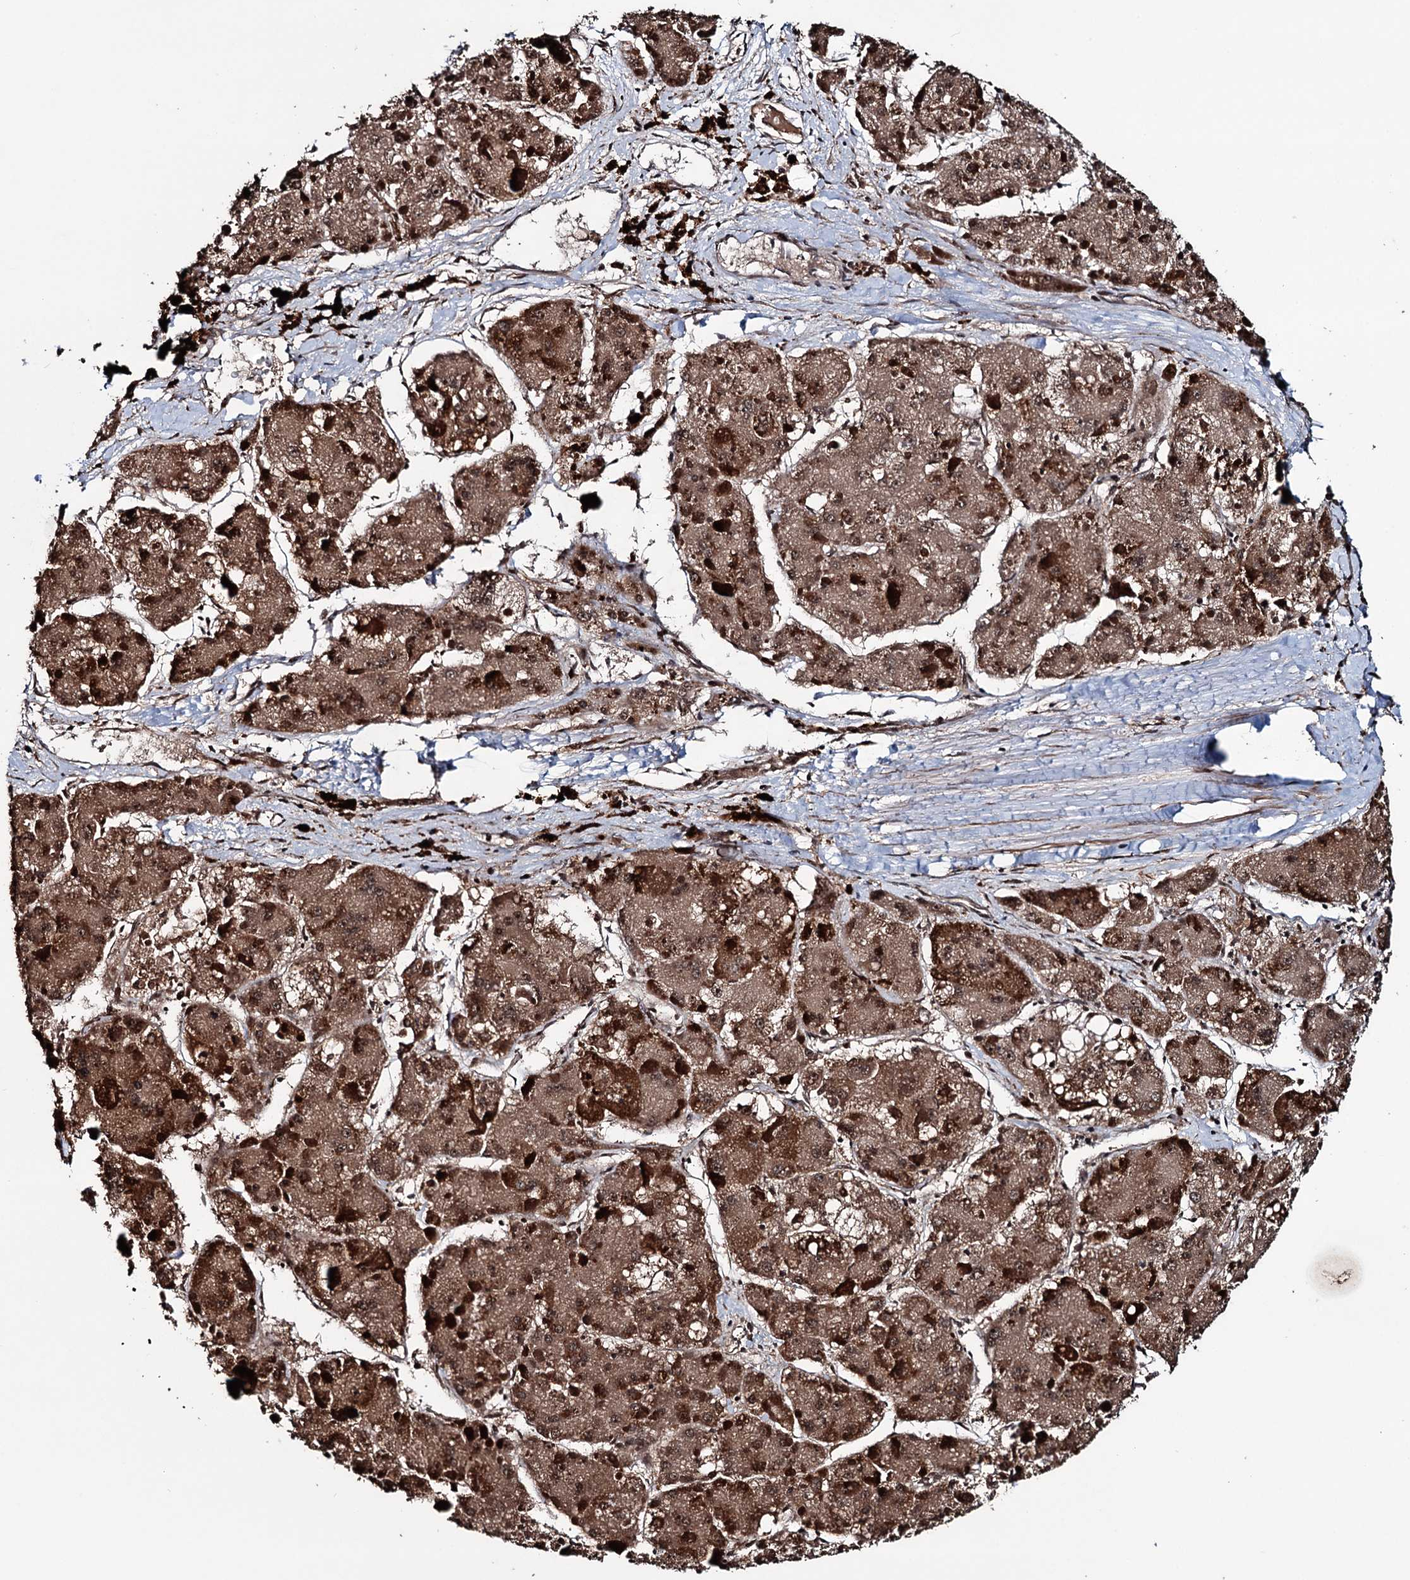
{"staining": {"intensity": "moderate", "quantity": ">75%", "location": "cytoplasmic/membranous"}, "tissue": "liver cancer", "cell_type": "Tumor cells", "image_type": "cancer", "snomed": [{"axis": "morphology", "description": "Carcinoma, Hepatocellular, NOS"}, {"axis": "topography", "description": "Liver"}], "caption": "A high-resolution image shows immunohistochemistry (IHC) staining of hepatocellular carcinoma (liver), which demonstrates moderate cytoplasmic/membranous expression in approximately >75% of tumor cells.", "gene": "EYA4", "patient": {"sex": "female", "age": 73}}